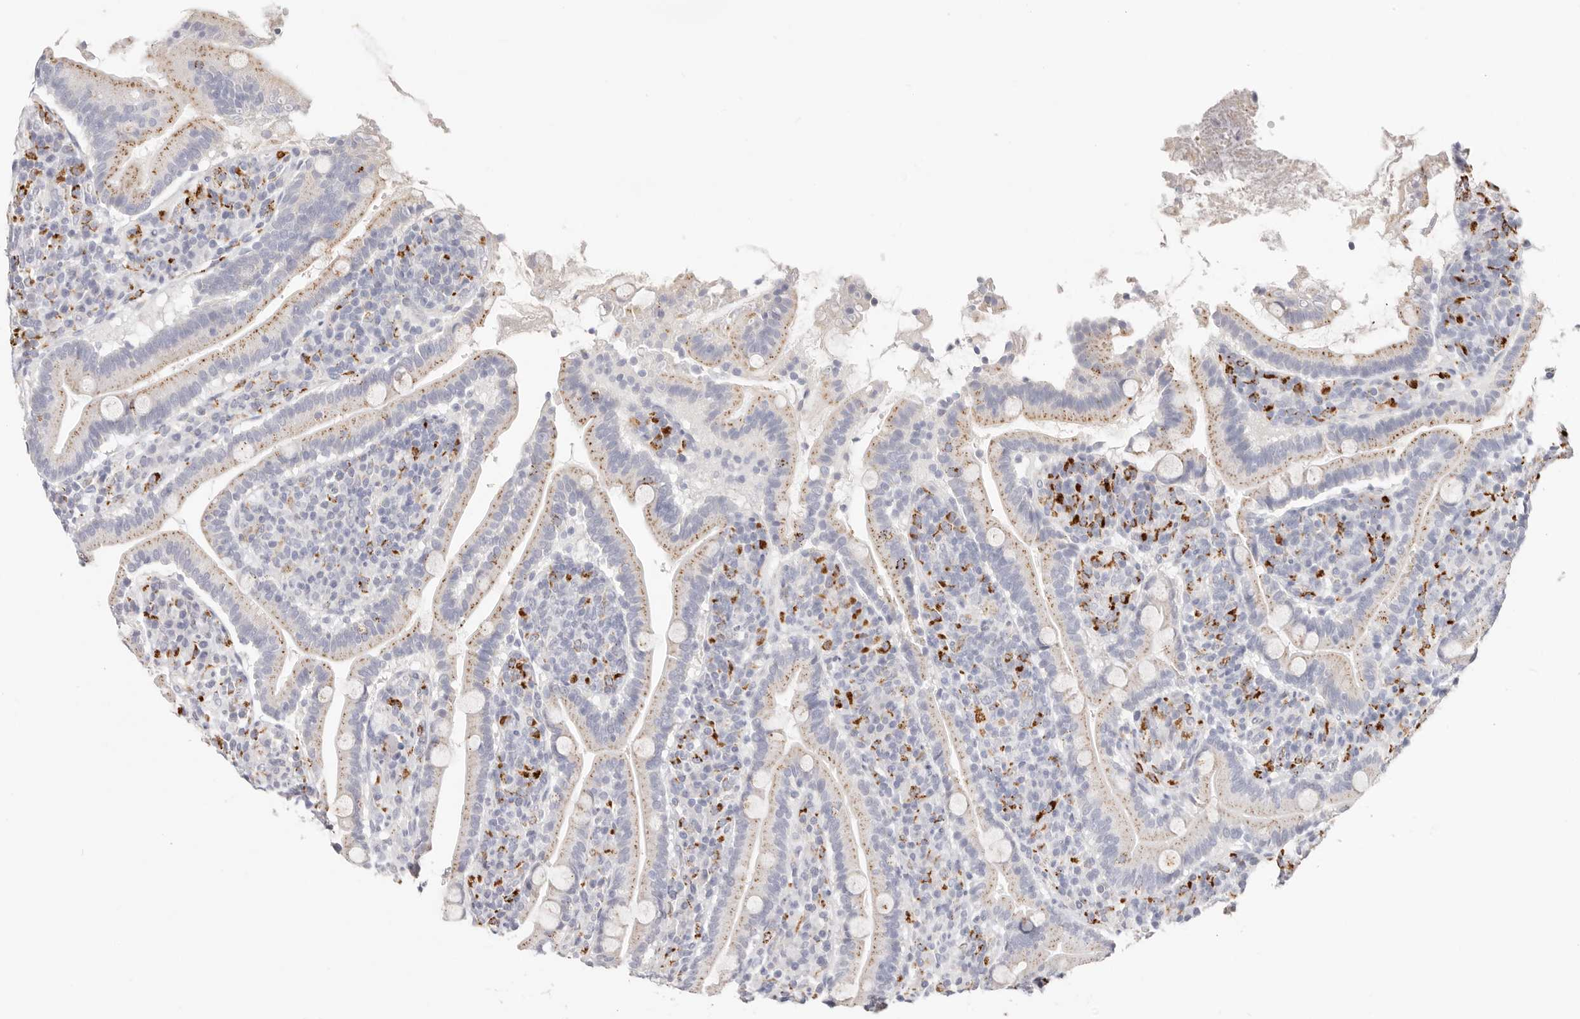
{"staining": {"intensity": "moderate", "quantity": "25%-75%", "location": "cytoplasmic/membranous,nuclear"}, "tissue": "duodenum", "cell_type": "Glandular cells", "image_type": "normal", "snomed": [{"axis": "morphology", "description": "Normal tissue, NOS"}, {"axis": "topography", "description": "Duodenum"}], "caption": "Moderate cytoplasmic/membranous,nuclear expression for a protein is appreciated in approximately 25%-75% of glandular cells of normal duodenum using IHC.", "gene": "STKLD1", "patient": {"sex": "male", "age": 35}}